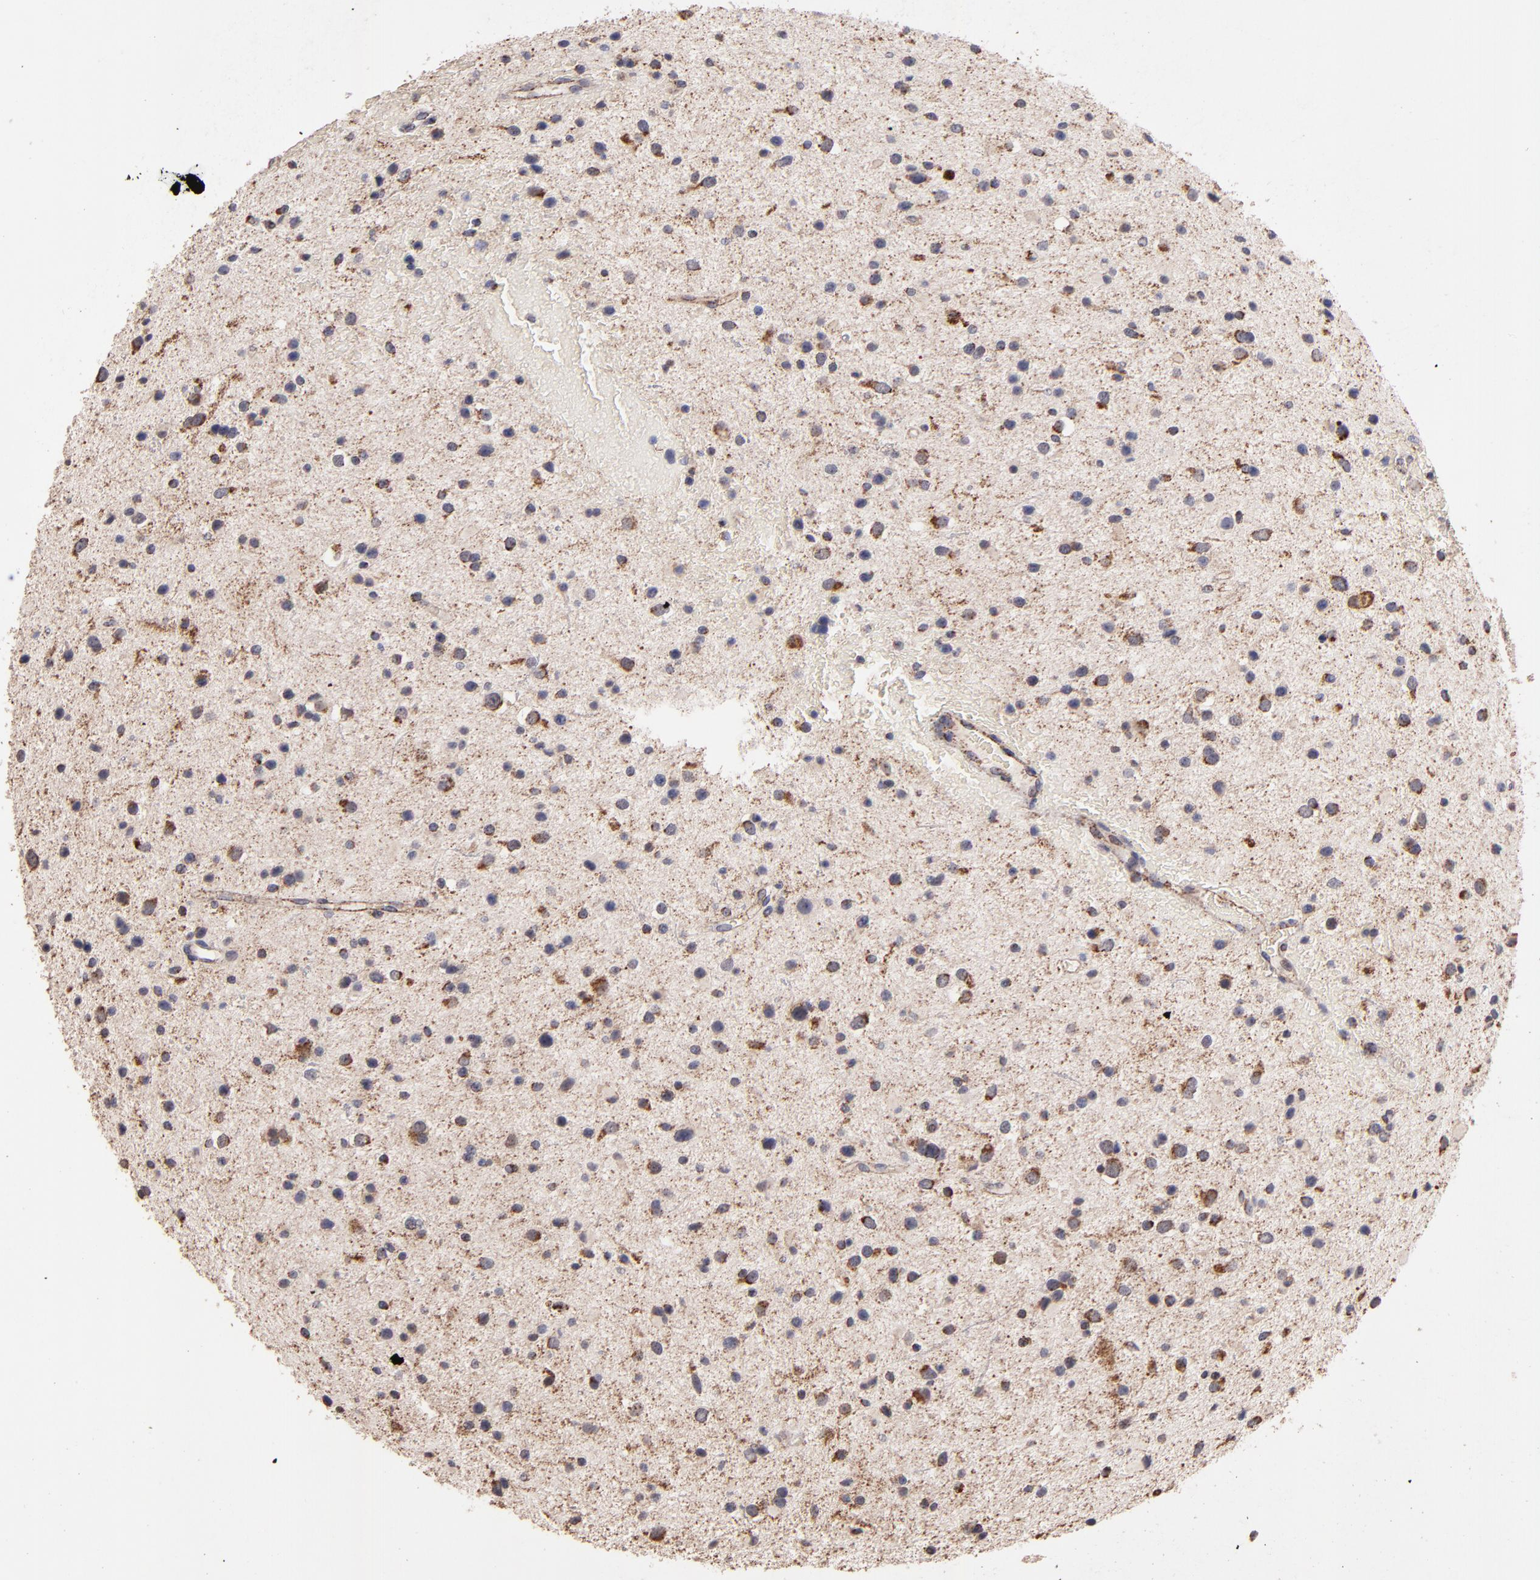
{"staining": {"intensity": "weak", "quantity": "<25%", "location": "cytoplasmic/membranous"}, "tissue": "glioma", "cell_type": "Tumor cells", "image_type": "cancer", "snomed": [{"axis": "morphology", "description": "Glioma, malignant, Low grade"}, {"axis": "topography", "description": "Brain"}], "caption": "Tumor cells show no significant staining in malignant glioma (low-grade).", "gene": "DLST", "patient": {"sex": "female", "age": 32}}